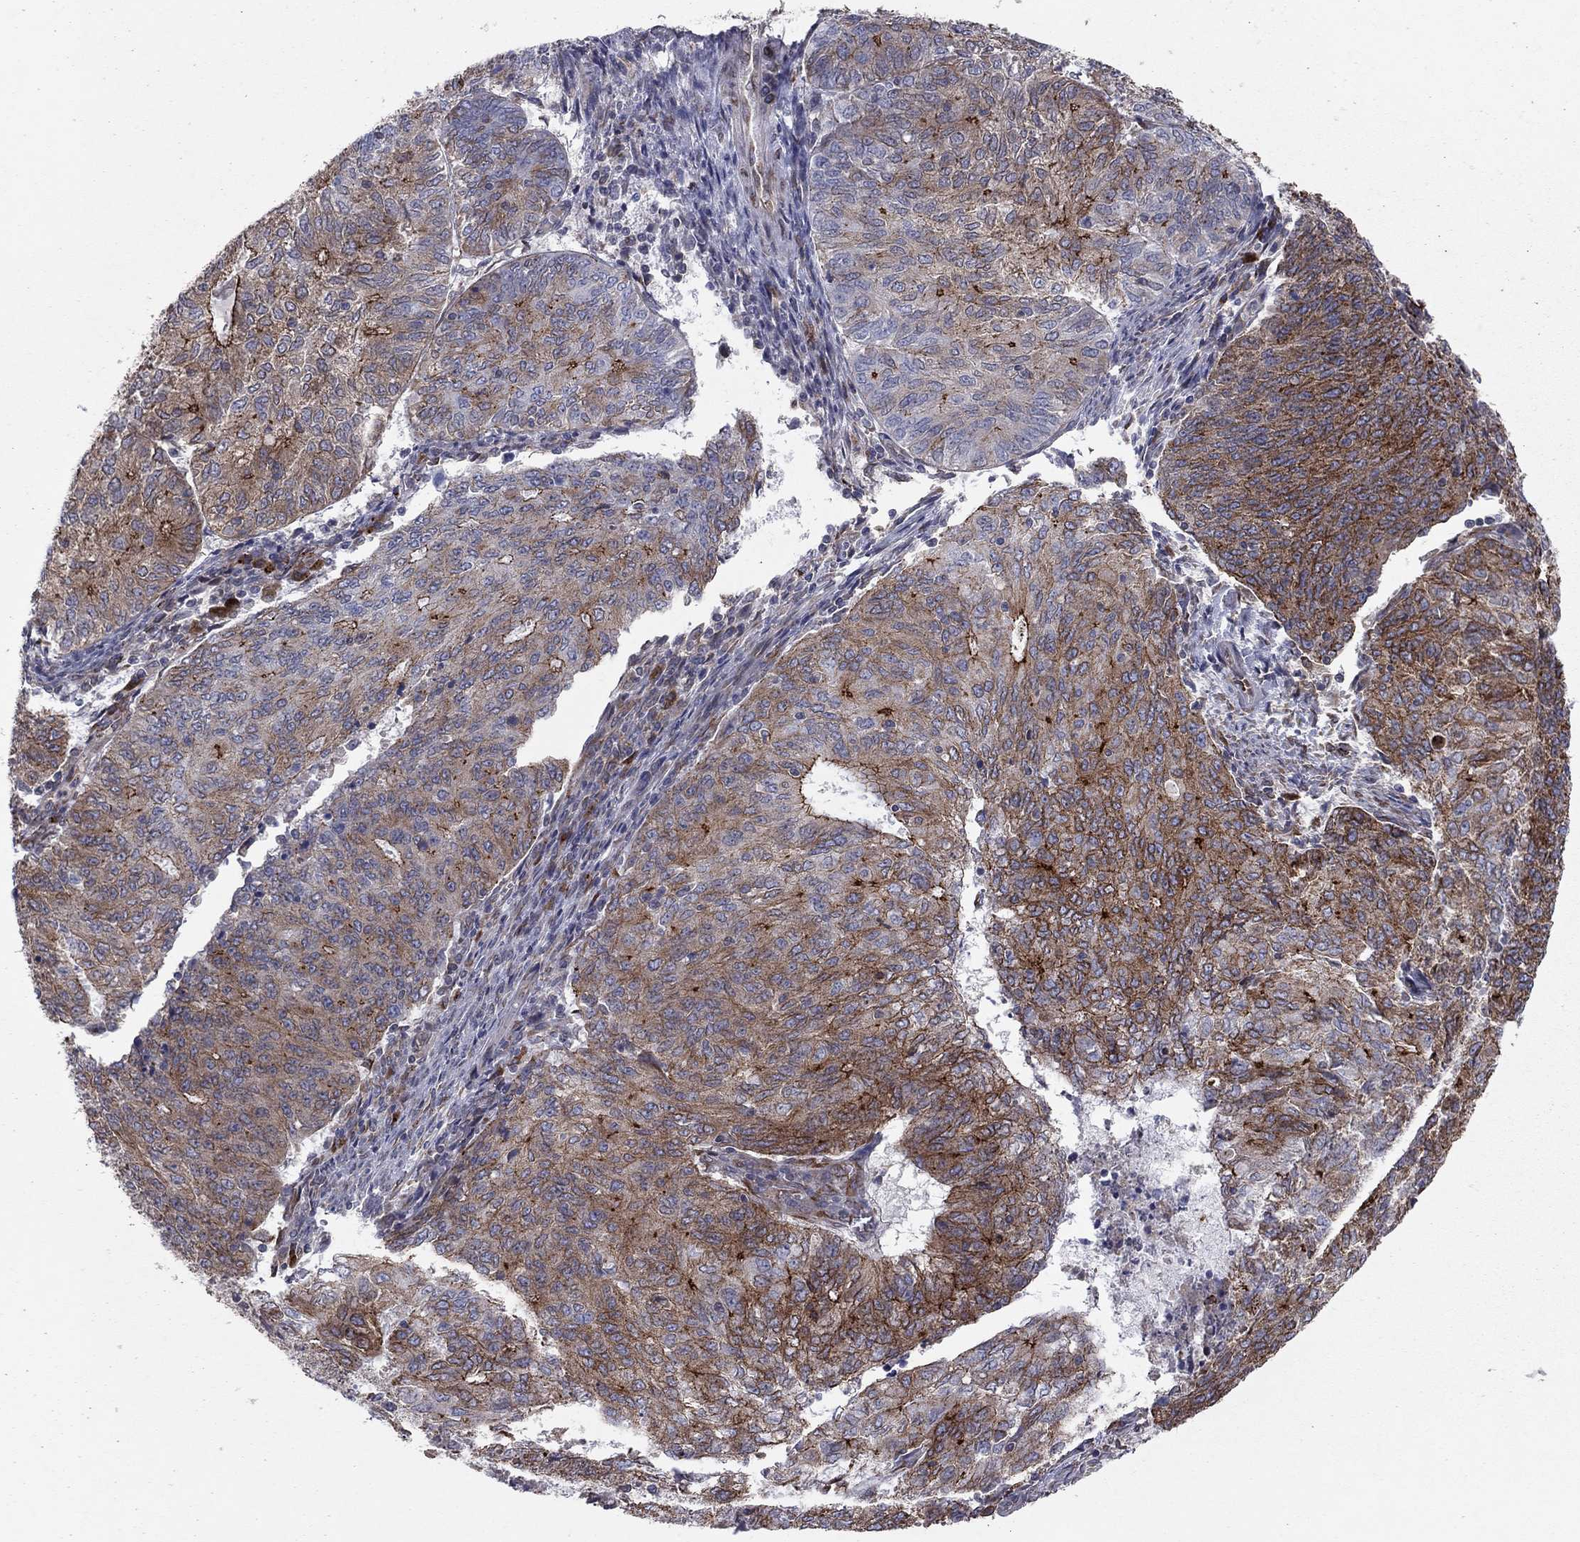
{"staining": {"intensity": "strong", "quantity": "25%-75%", "location": "cytoplasmic/membranous"}, "tissue": "endometrial cancer", "cell_type": "Tumor cells", "image_type": "cancer", "snomed": [{"axis": "morphology", "description": "Adenocarcinoma, NOS"}, {"axis": "topography", "description": "Endometrium"}], "caption": "An IHC photomicrograph of tumor tissue is shown. Protein staining in brown labels strong cytoplasmic/membranous positivity in endometrial cancer within tumor cells.", "gene": "YIF1A", "patient": {"sex": "female", "age": 82}}